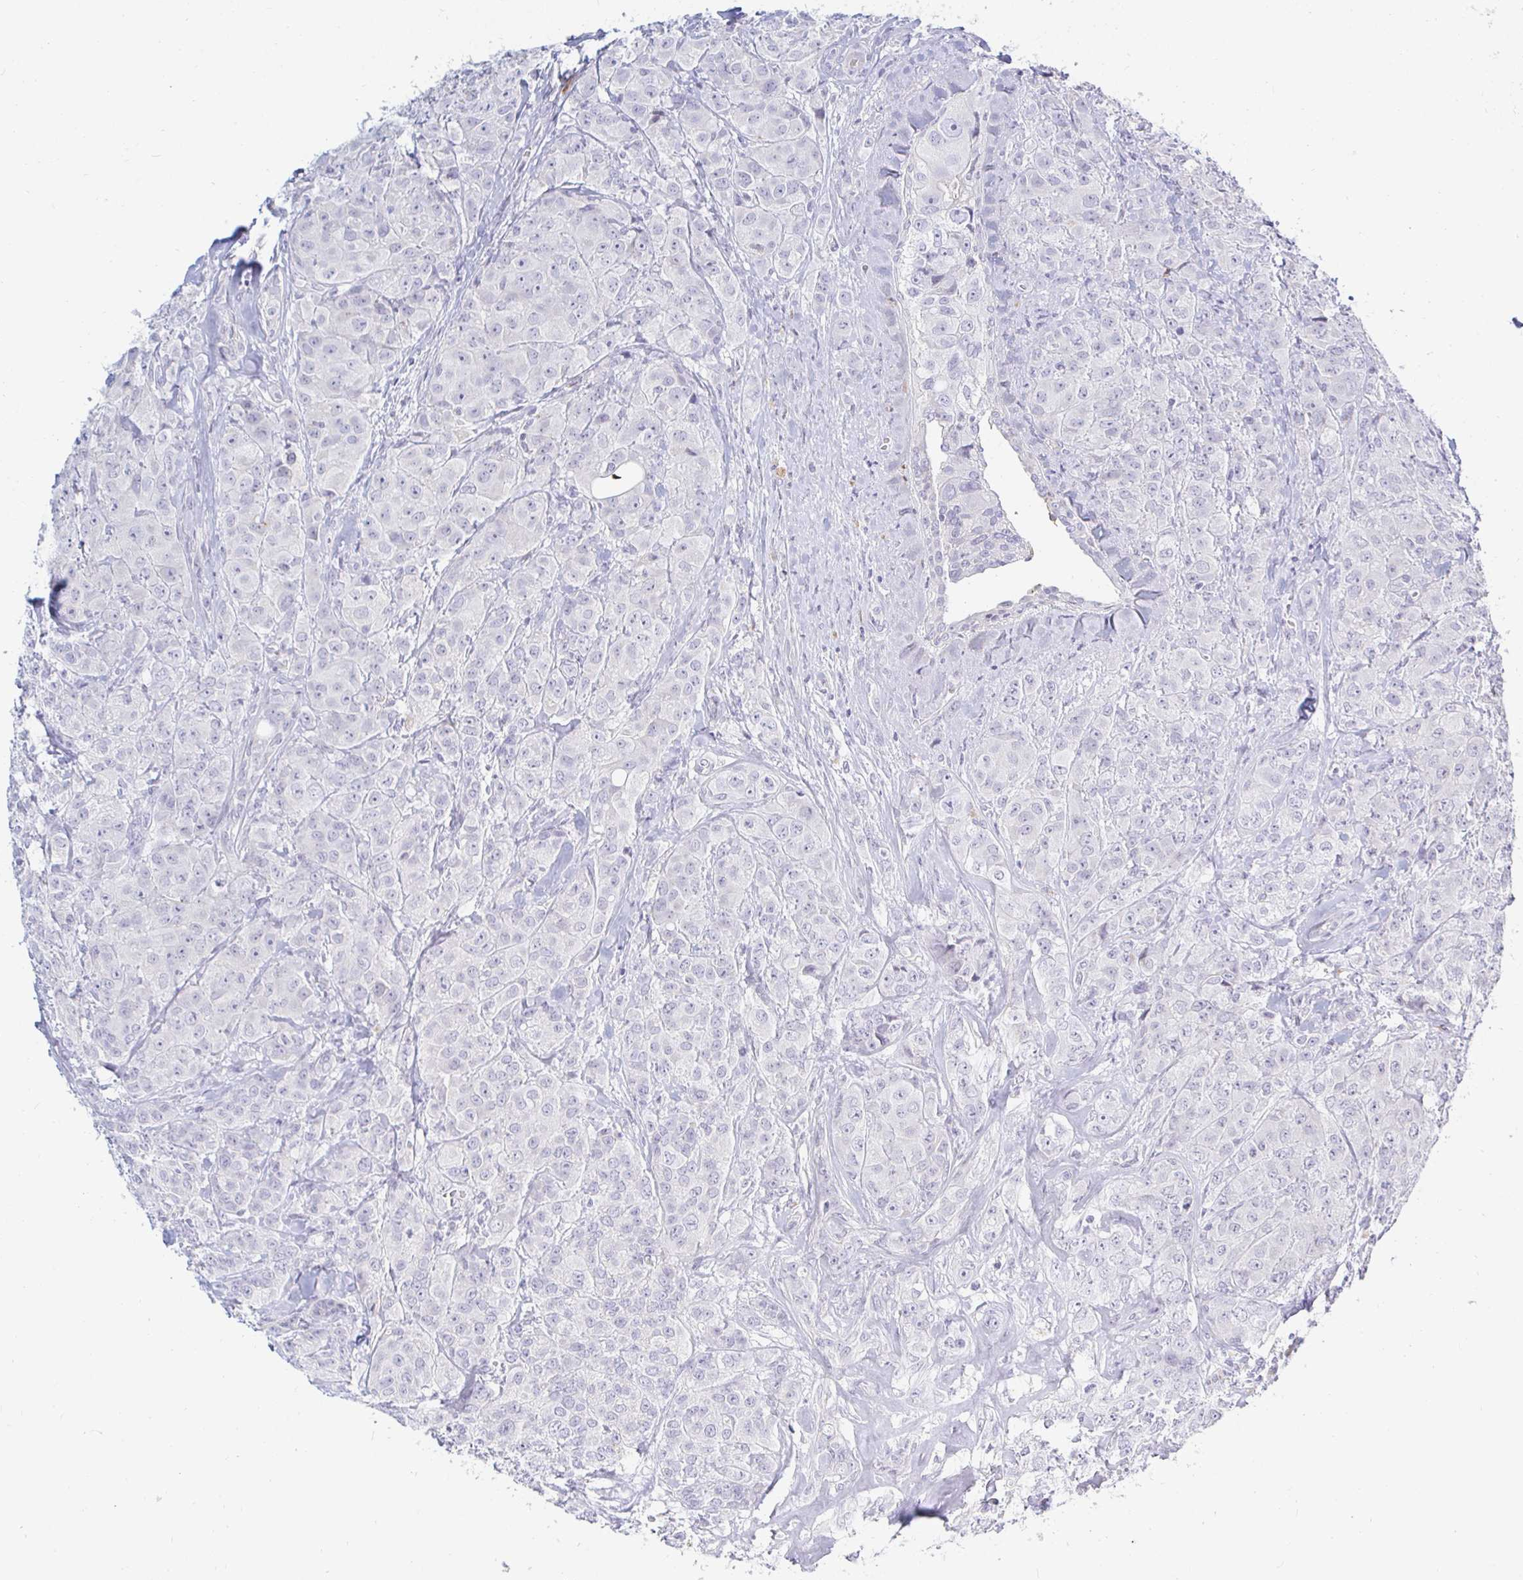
{"staining": {"intensity": "negative", "quantity": "none", "location": "none"}, "tissue": "breast cancer", "cell_type": "Tumor cells", "image_type": "cancer", "snomed": [{"axis": "morphology", "description": "Normal tissue, NOS"}, {"axis": "morphology", "description": "Duct carcinoma"}, {"axis": "topography", "description": "Breast"}], "caption": "The image displays no staining of tumor cells in breast intraductal carcinoma.", "gene": "OR51D1", "patient": {"sex": "female", "age": 43}}